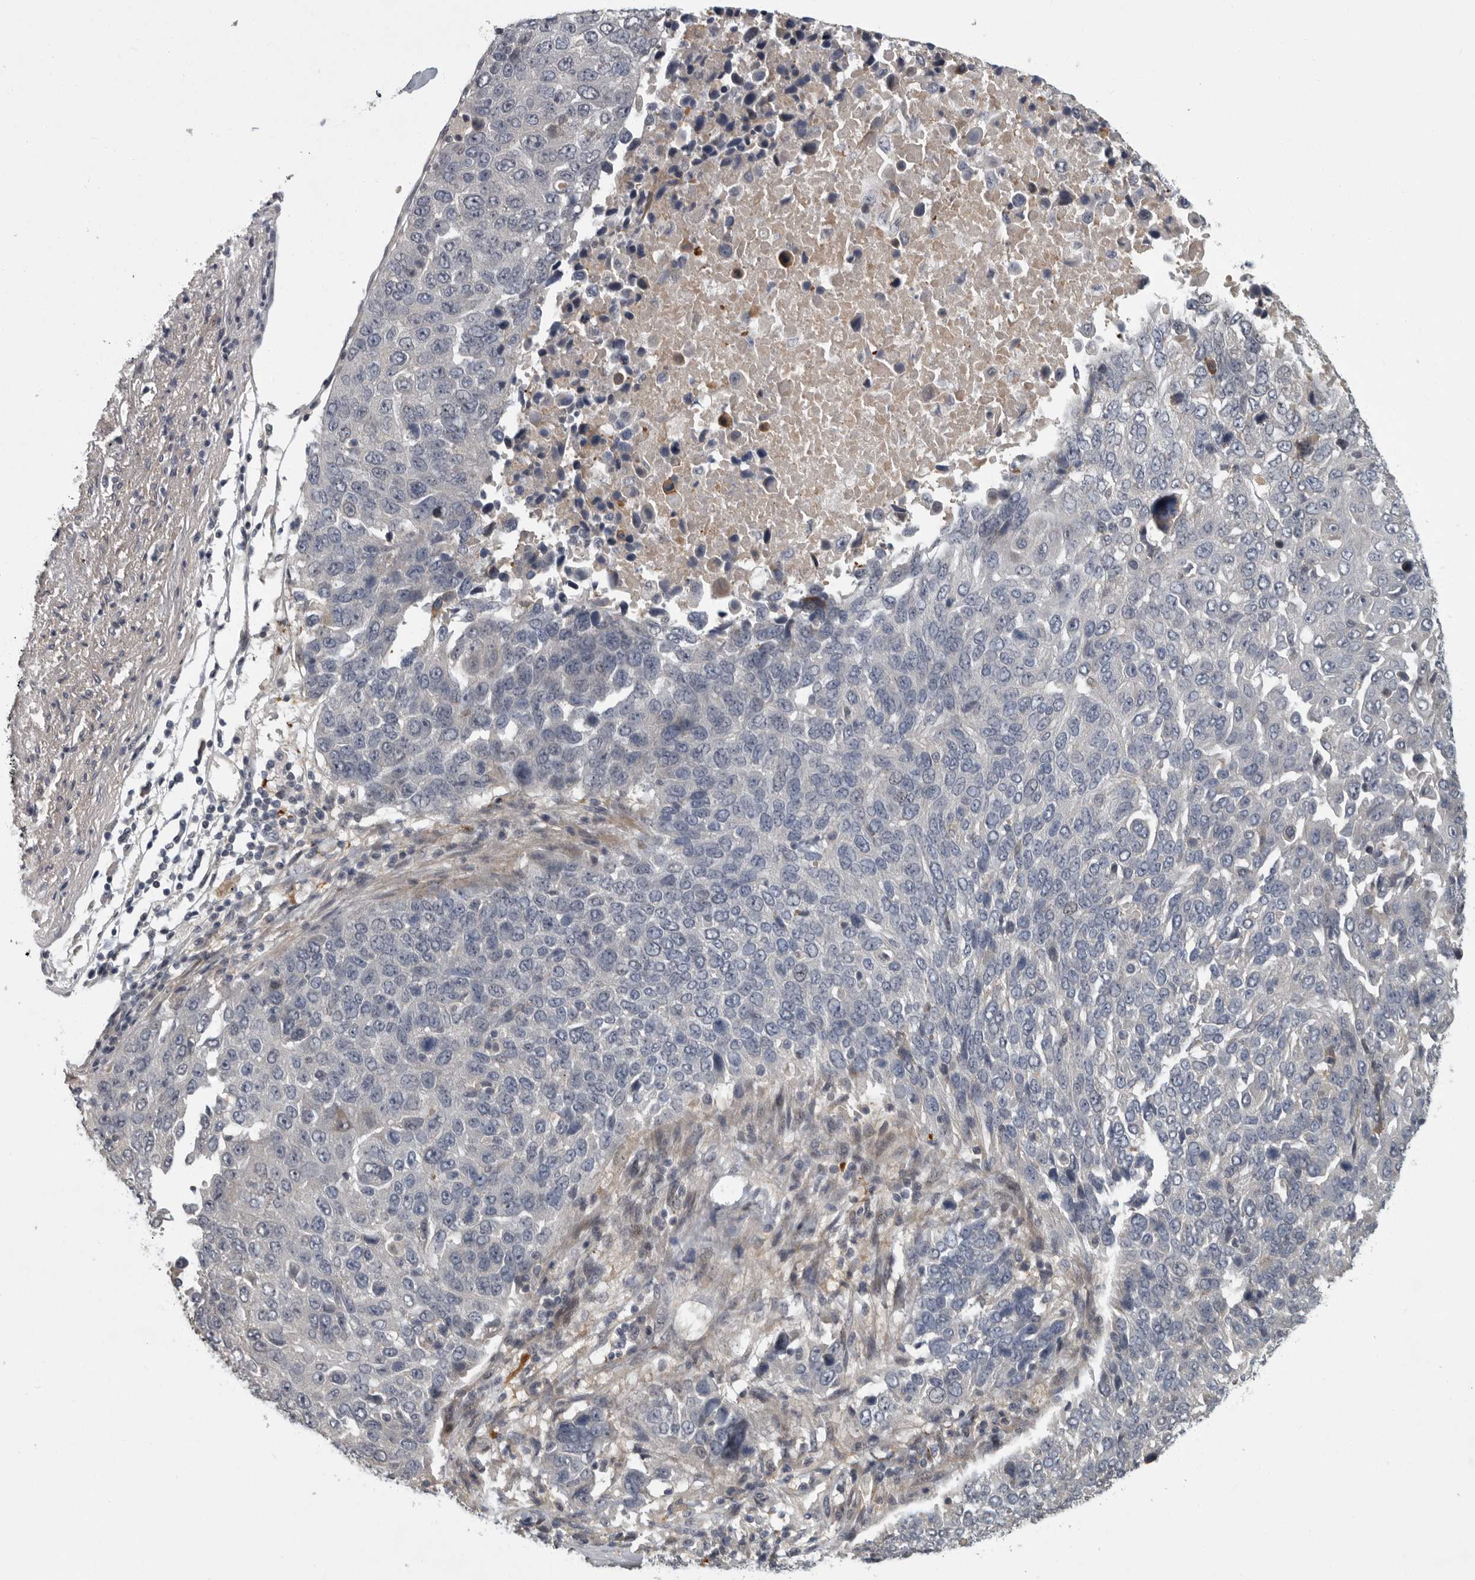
{"staining": {"intensity": "negative", "quantity": "none", "location": "none"}, "tissue": "lung cancer", "cell_type": "Tumor cells", "image_type": "cancer", "snomed": [{"axis": "morphology", "description": "Squamous cell carcinoma, NOS"}, {"axis": "topography", "description": "Lung"}], "caption": "Immunohistochemistry photomicrograph of squamous cell carcinoma (lung) stained for a protein (brown), which reveals no staining in tumor cells. (DAB (3,3'-diaminobenzidine) immunohistochemistry with hematoxylin counter stain).", "gene": "PDE7A", "patient": {"sex": "male", "age": 66}}